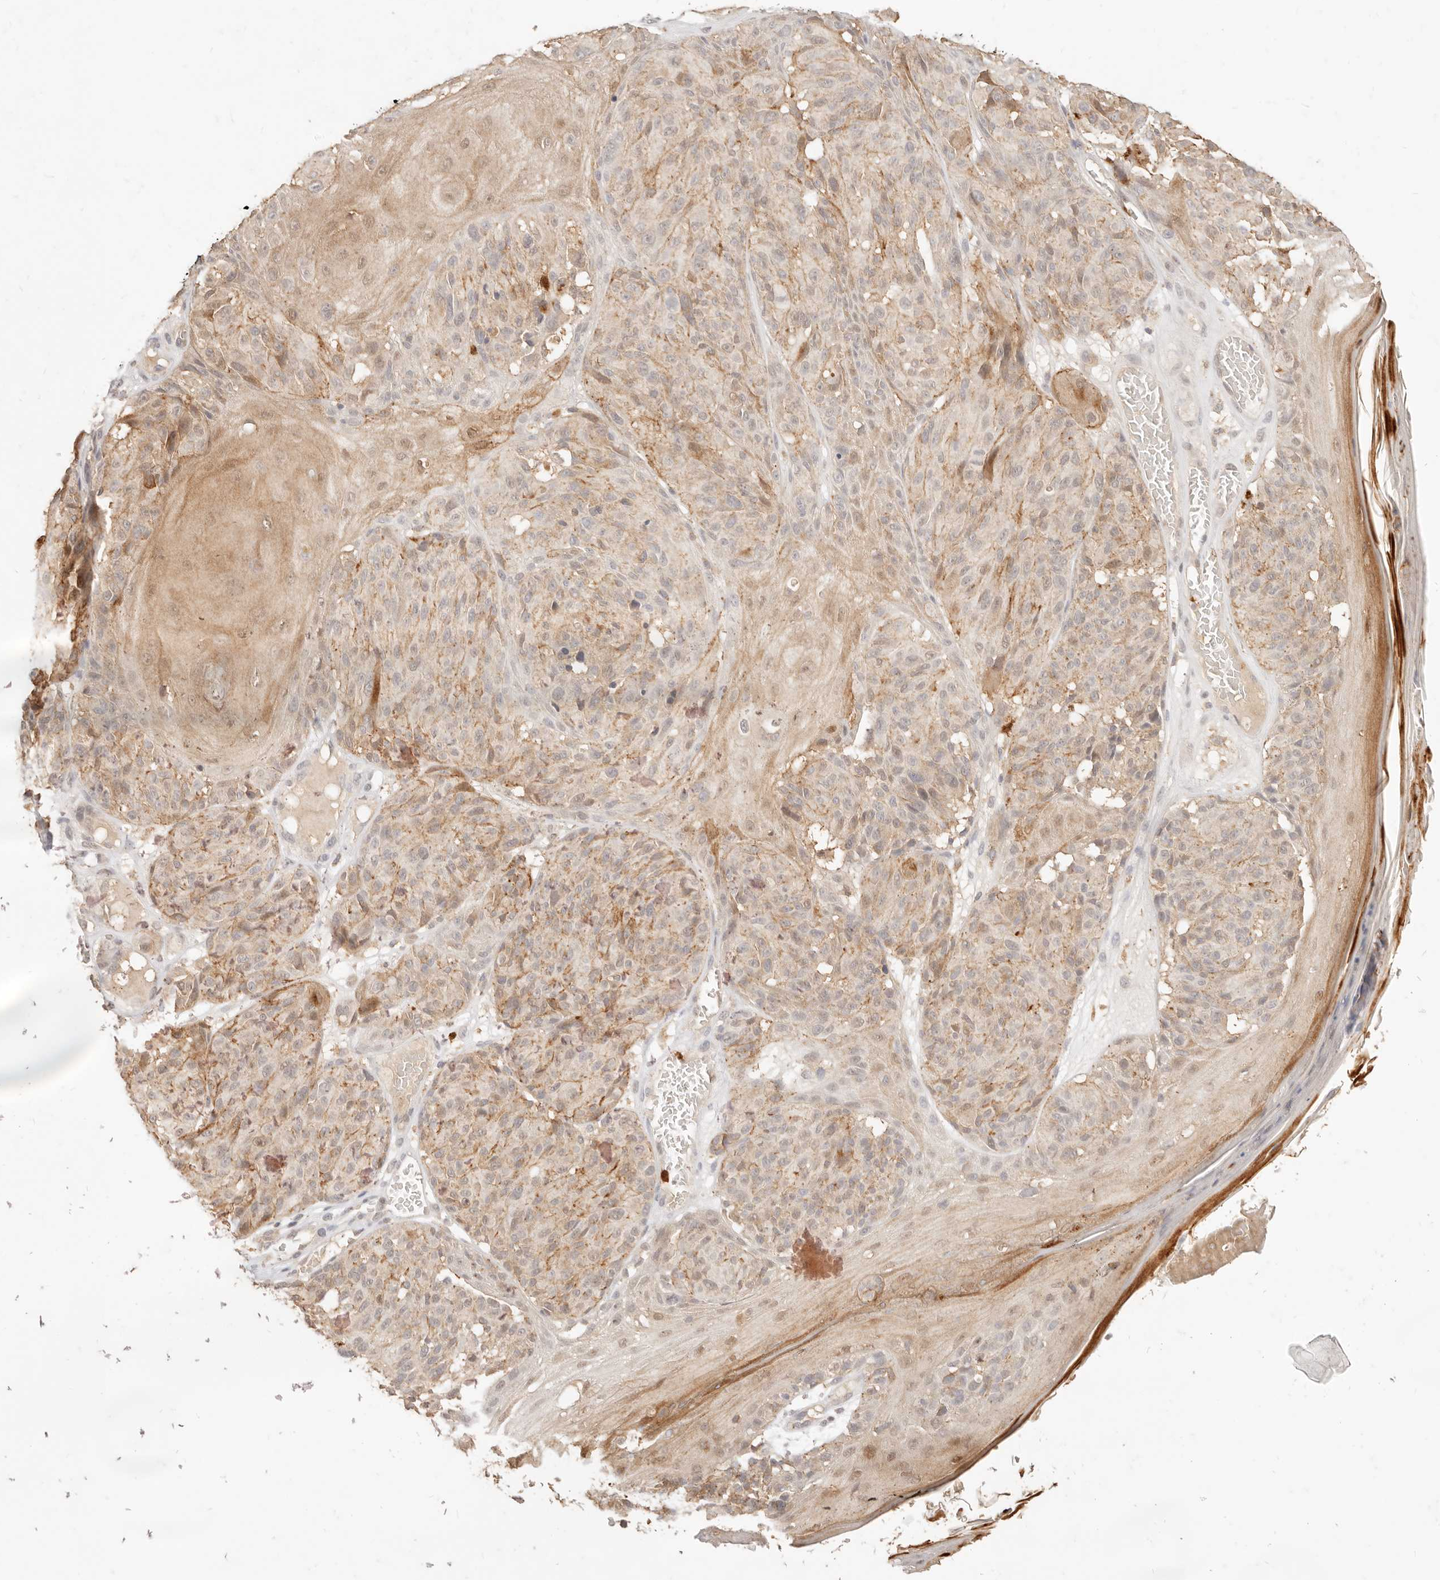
{"staining": {"intensity": "weak", "quantity": ">75%", "location": "cytoplasmic/membranous"}, "tissue": "melanoma", "cell_type": "Tumor cells", "image_type": "cancer", "snomed": [{"axis": "morphology", "description": "Malignant melanoma, NOS"}, {"axis": "topography", "description": "Skin"}], "caption": "Malignant melanoma tissue demonstrates weak cytoplasmic/membranous positivity in approximately >75% of tumor cells, visualized by immunohistochemistry.", "gene": "TMTC2", "patient": {"sex": "male", "age": 83}}